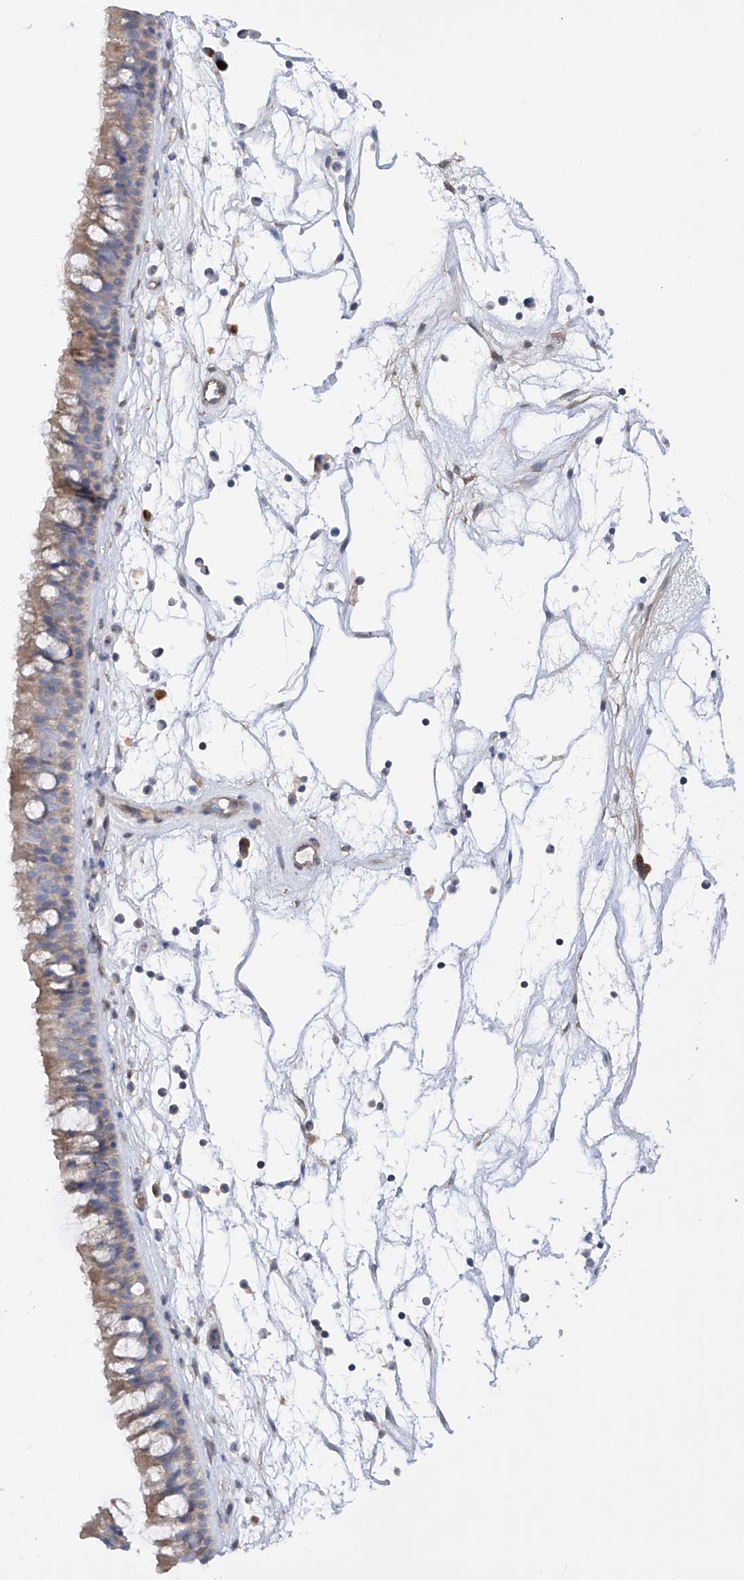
{"staining": {"intensity": "weak", "quantity": "25%-75%", "location": "cytoplasmic/membranous"}, "tissue": "nasopharynx", "cell_type": "Respiratory epithelial cells", "image_type": "normal", "snomed": [{"axis": "morphology", "description": "Normal tissue, NOS"}, {"axis": "topography", "description": "Nasopharynx"}], "caption": "This micrograph demonstrates benign nasopharynx stained with immunohistochemistry (IHC) to label a protein in brown. The cytoplasmic/membranous of respiratory epithelial cells show weak positivity for the protein. Nuclei are counter-stained blue.", "gene": "NFATC4", "patient": {"sex": "male", "age": 64}}